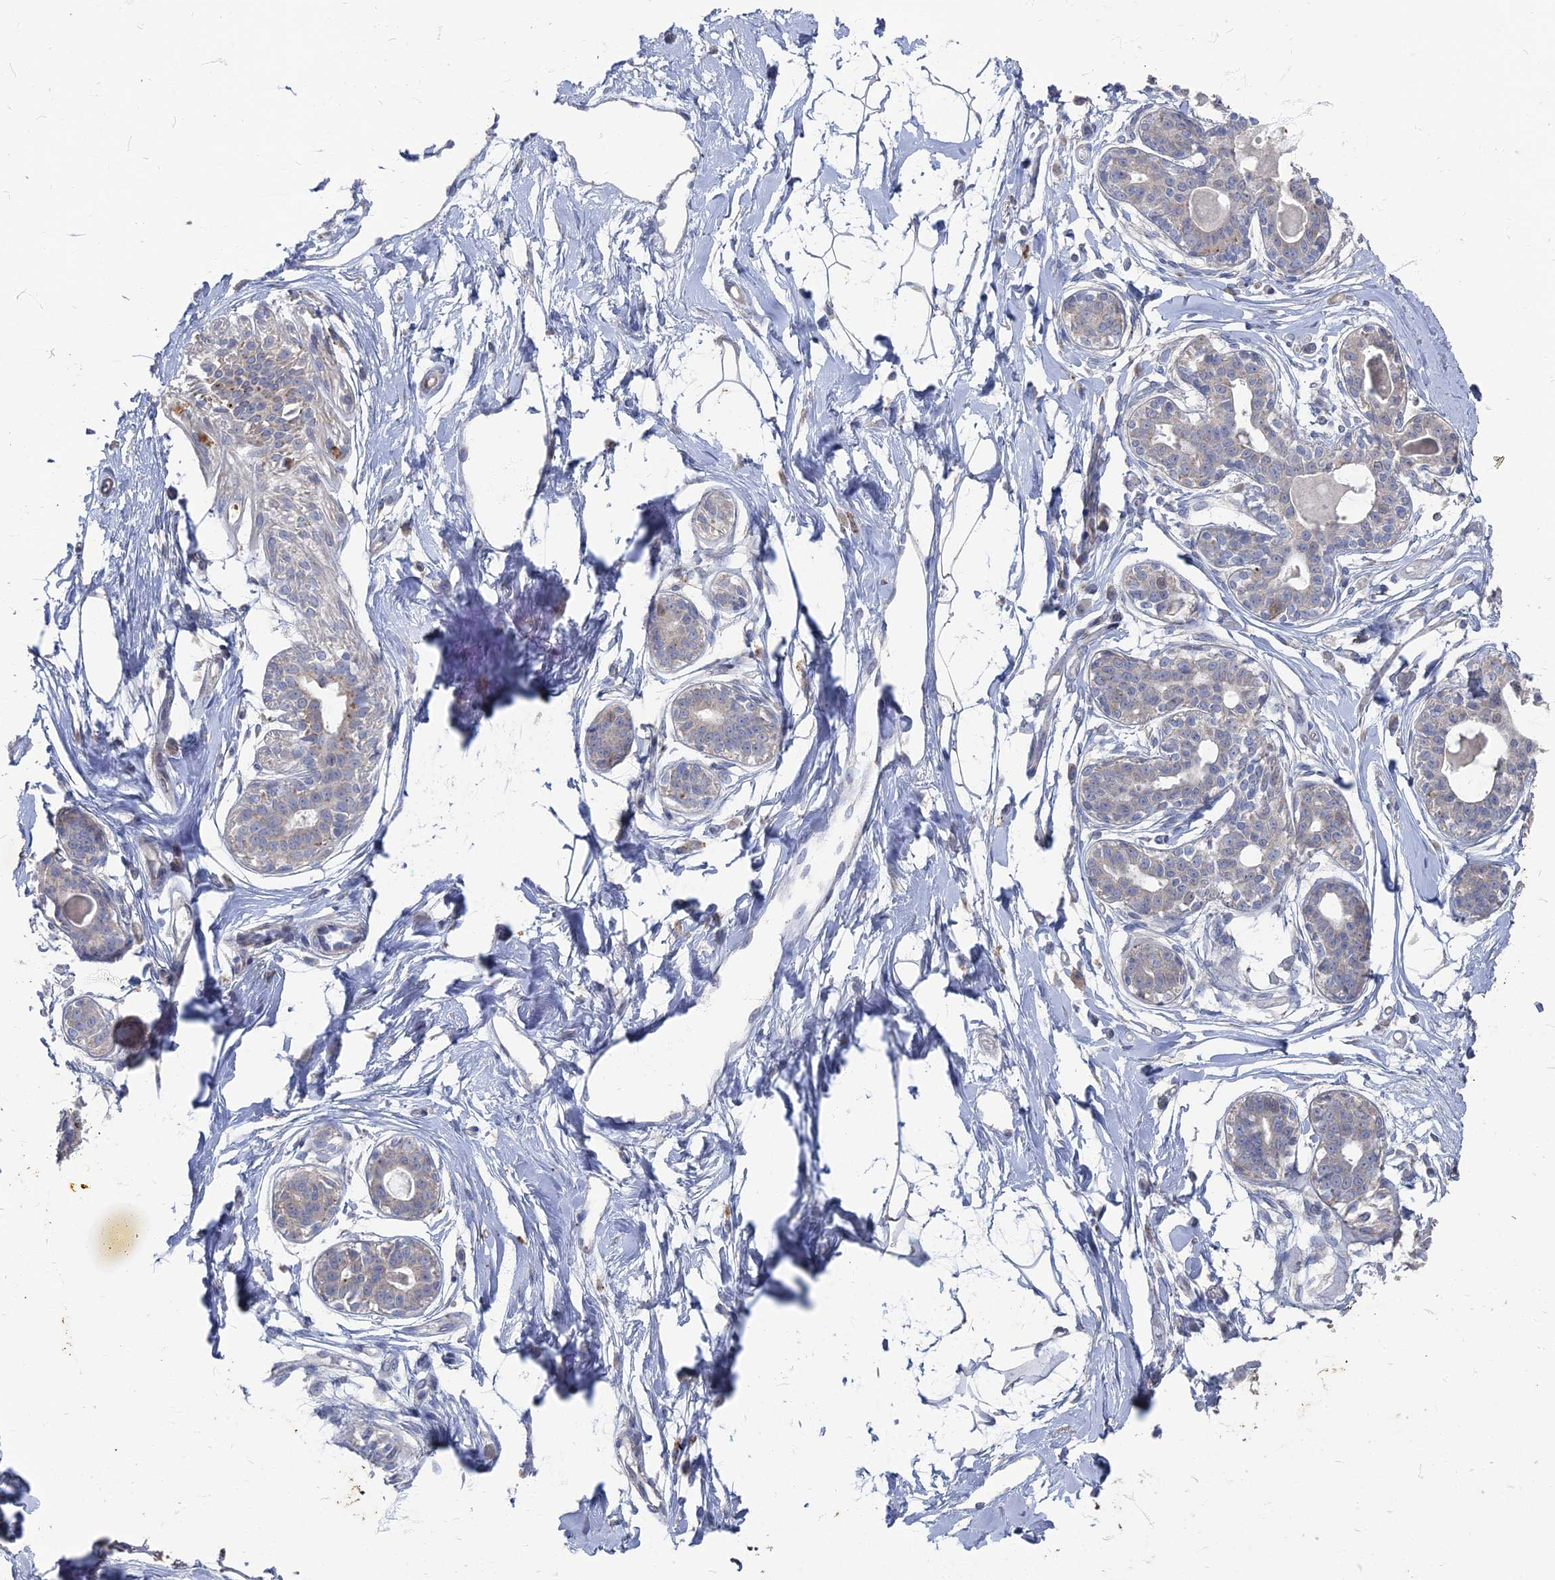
{"staining": {"intensity": "negative", "quantity": "none", "location": "none"}, "tissue": "breast", "cell_type": "Adipocytes", "image_type": "normal", "snomed": [{"axis": "morphology", "description": "Normal tissue, NOS"}, {"axis": "topography", "description": "Breast"}], "caption": "Histopathology image shows no protein expression in adipocytes of normal breast. (DAB (3,3'-diaminobenzidine) IHC, high magnification).", "gene": "TMEM128", "patient": {"sex": "female", "age": 45}}